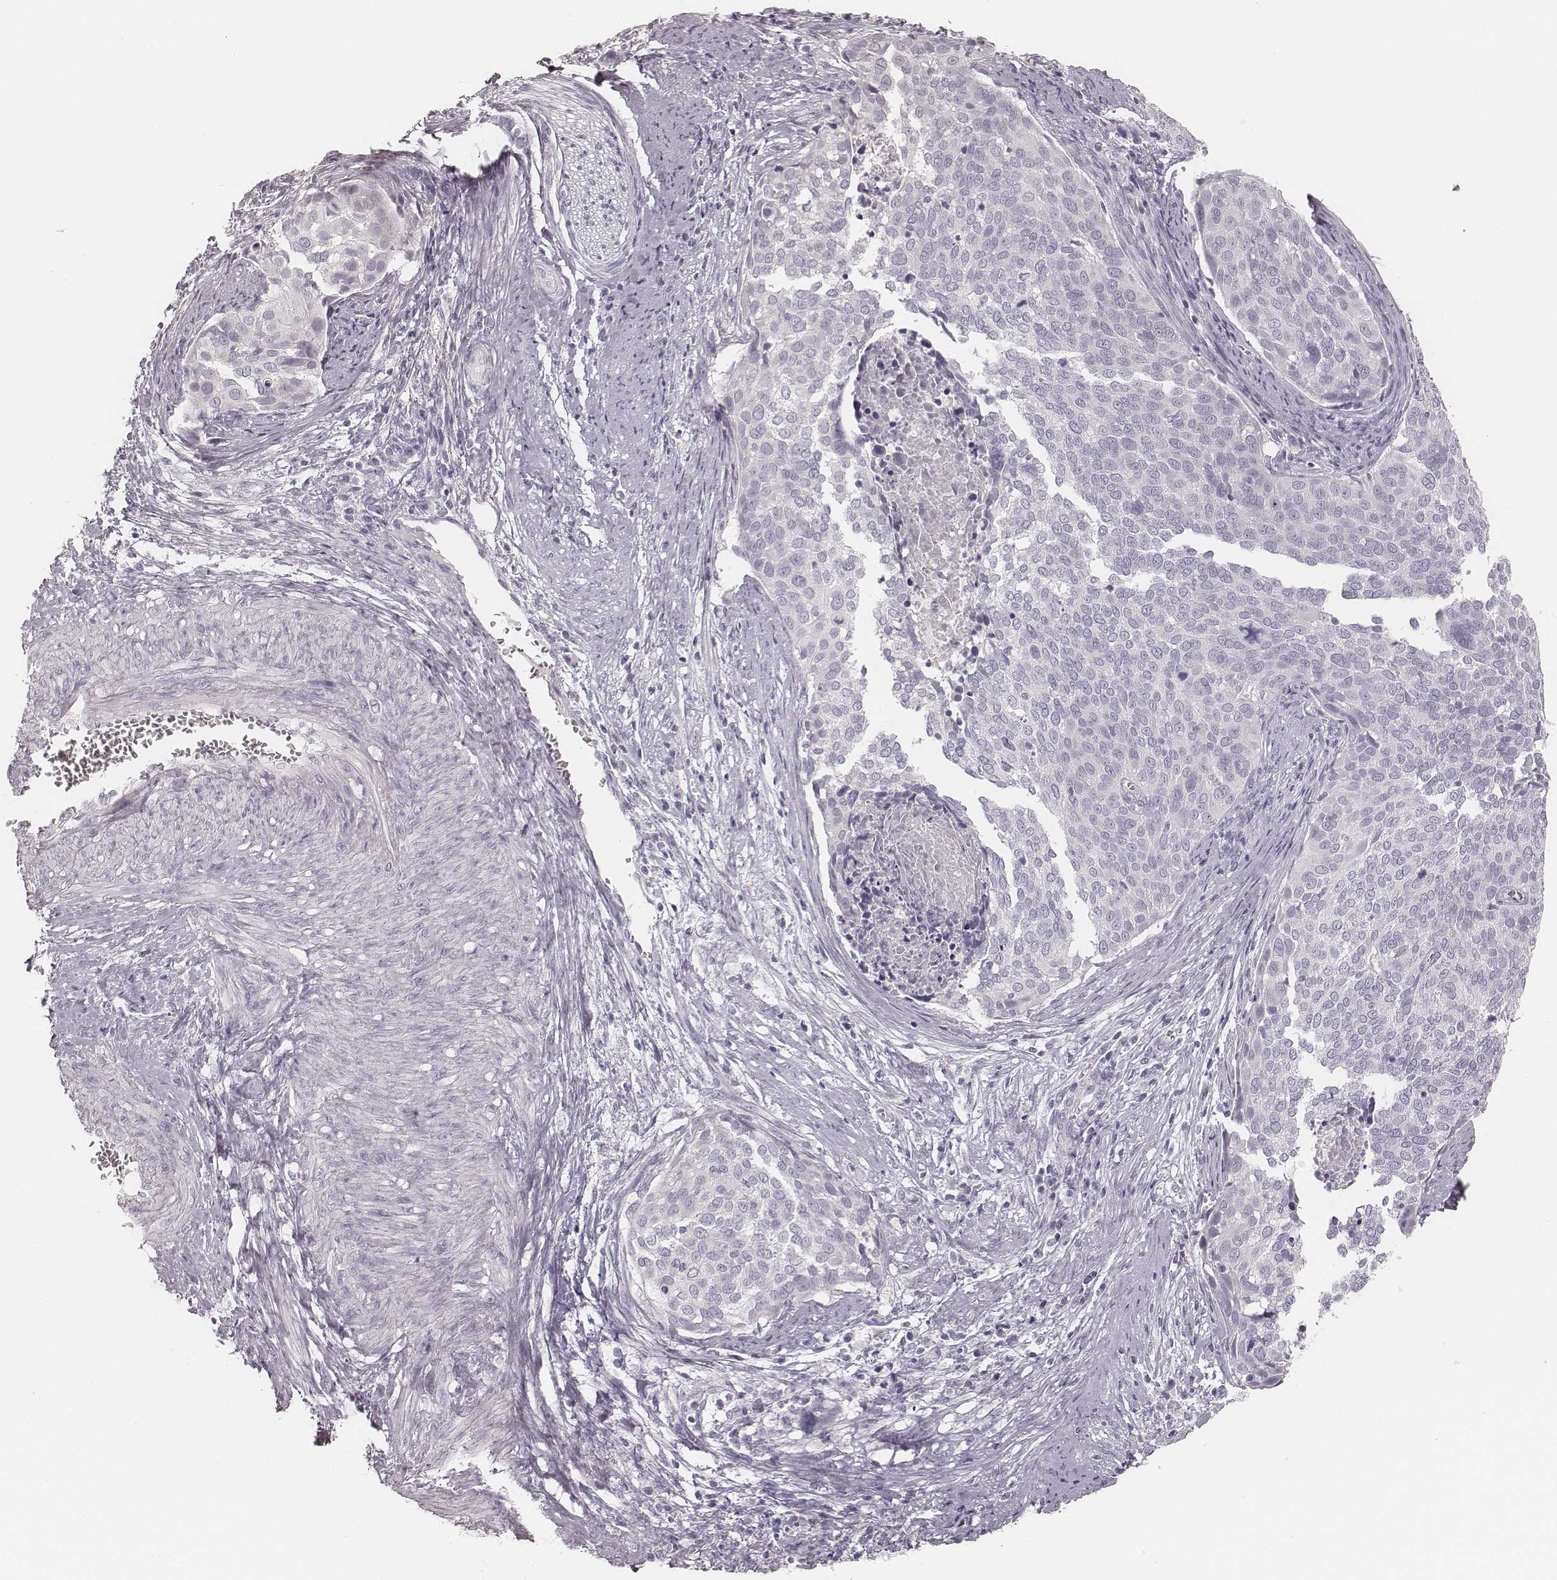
{"staining": {"intensity": "negative", "quantity": "none", "location": "none"}, "tissue": "cervical cancer", "cell_type": "Tumor cells", "image_type": "cancer", "snomed": [{"axis": "morphology", "description": "Squamous cell carcinoma, NOS"}, {"axis": "topography", "description": "Cervix"}], "caption": "Photomicrograph shows no significant protein expression in tumor cells of cervical cancer.", "gene": "HNF4G", "patient": {"sex": "female", "age": 39}}